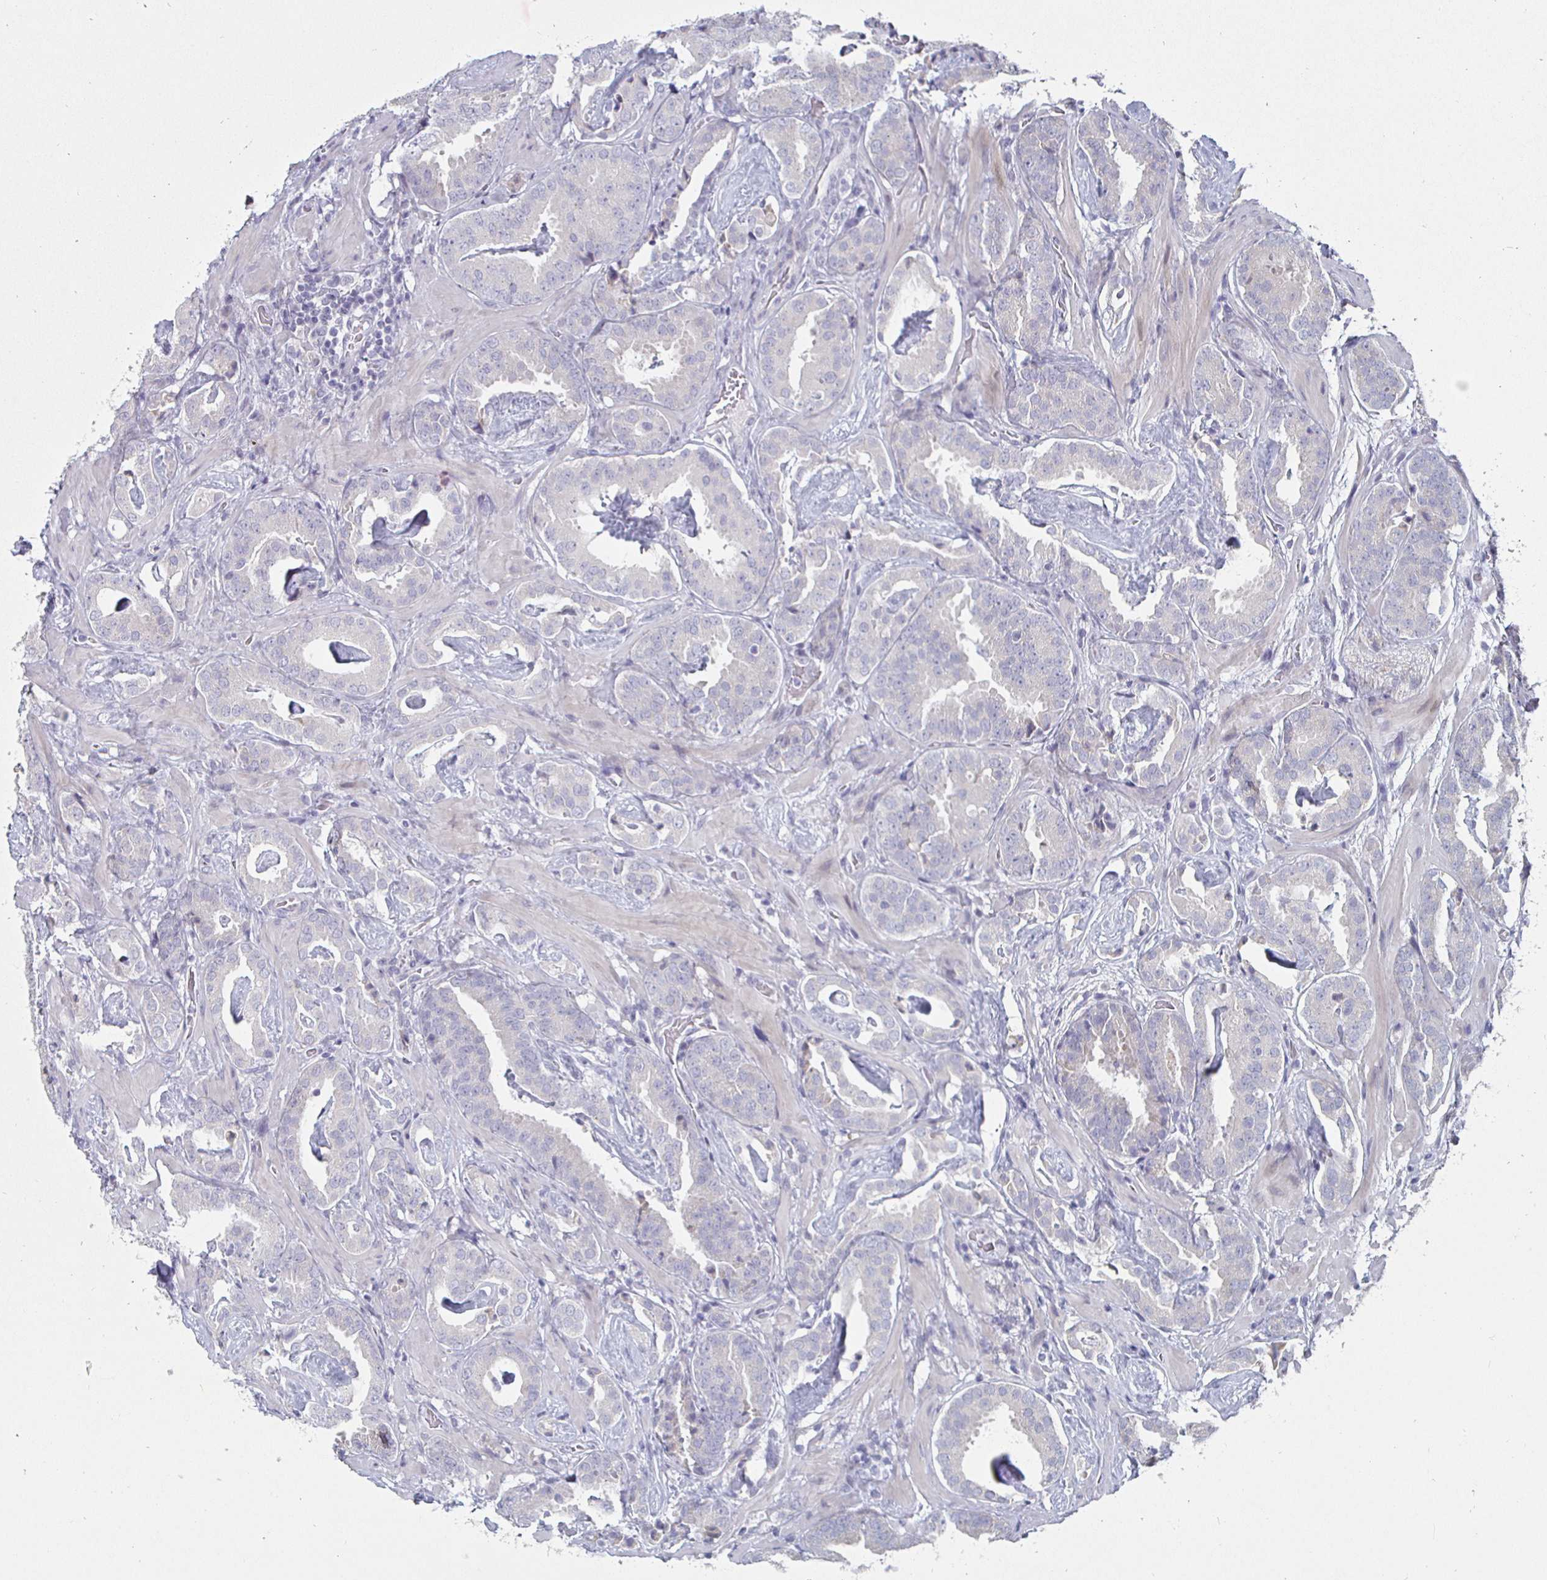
{"staining": {"intensity": "negative", "quantity": "none", "location": "none"}, "tissue": "prostate cancer", "cell_type": "Tumor cells", "image_type": "cancer", "snomed": [{"axis": "morphology", "description": "Adenocarcinoma, Low grade"}, {"axis": "topography", "description": "Prostate"}], "caption": "The micrograph demonstrates no significant positivity in tumor cells of low-grade adenocarcinoma (prostate).", "gene": "DMRTB1", "patient": {"sex": "male", "age": 62}}